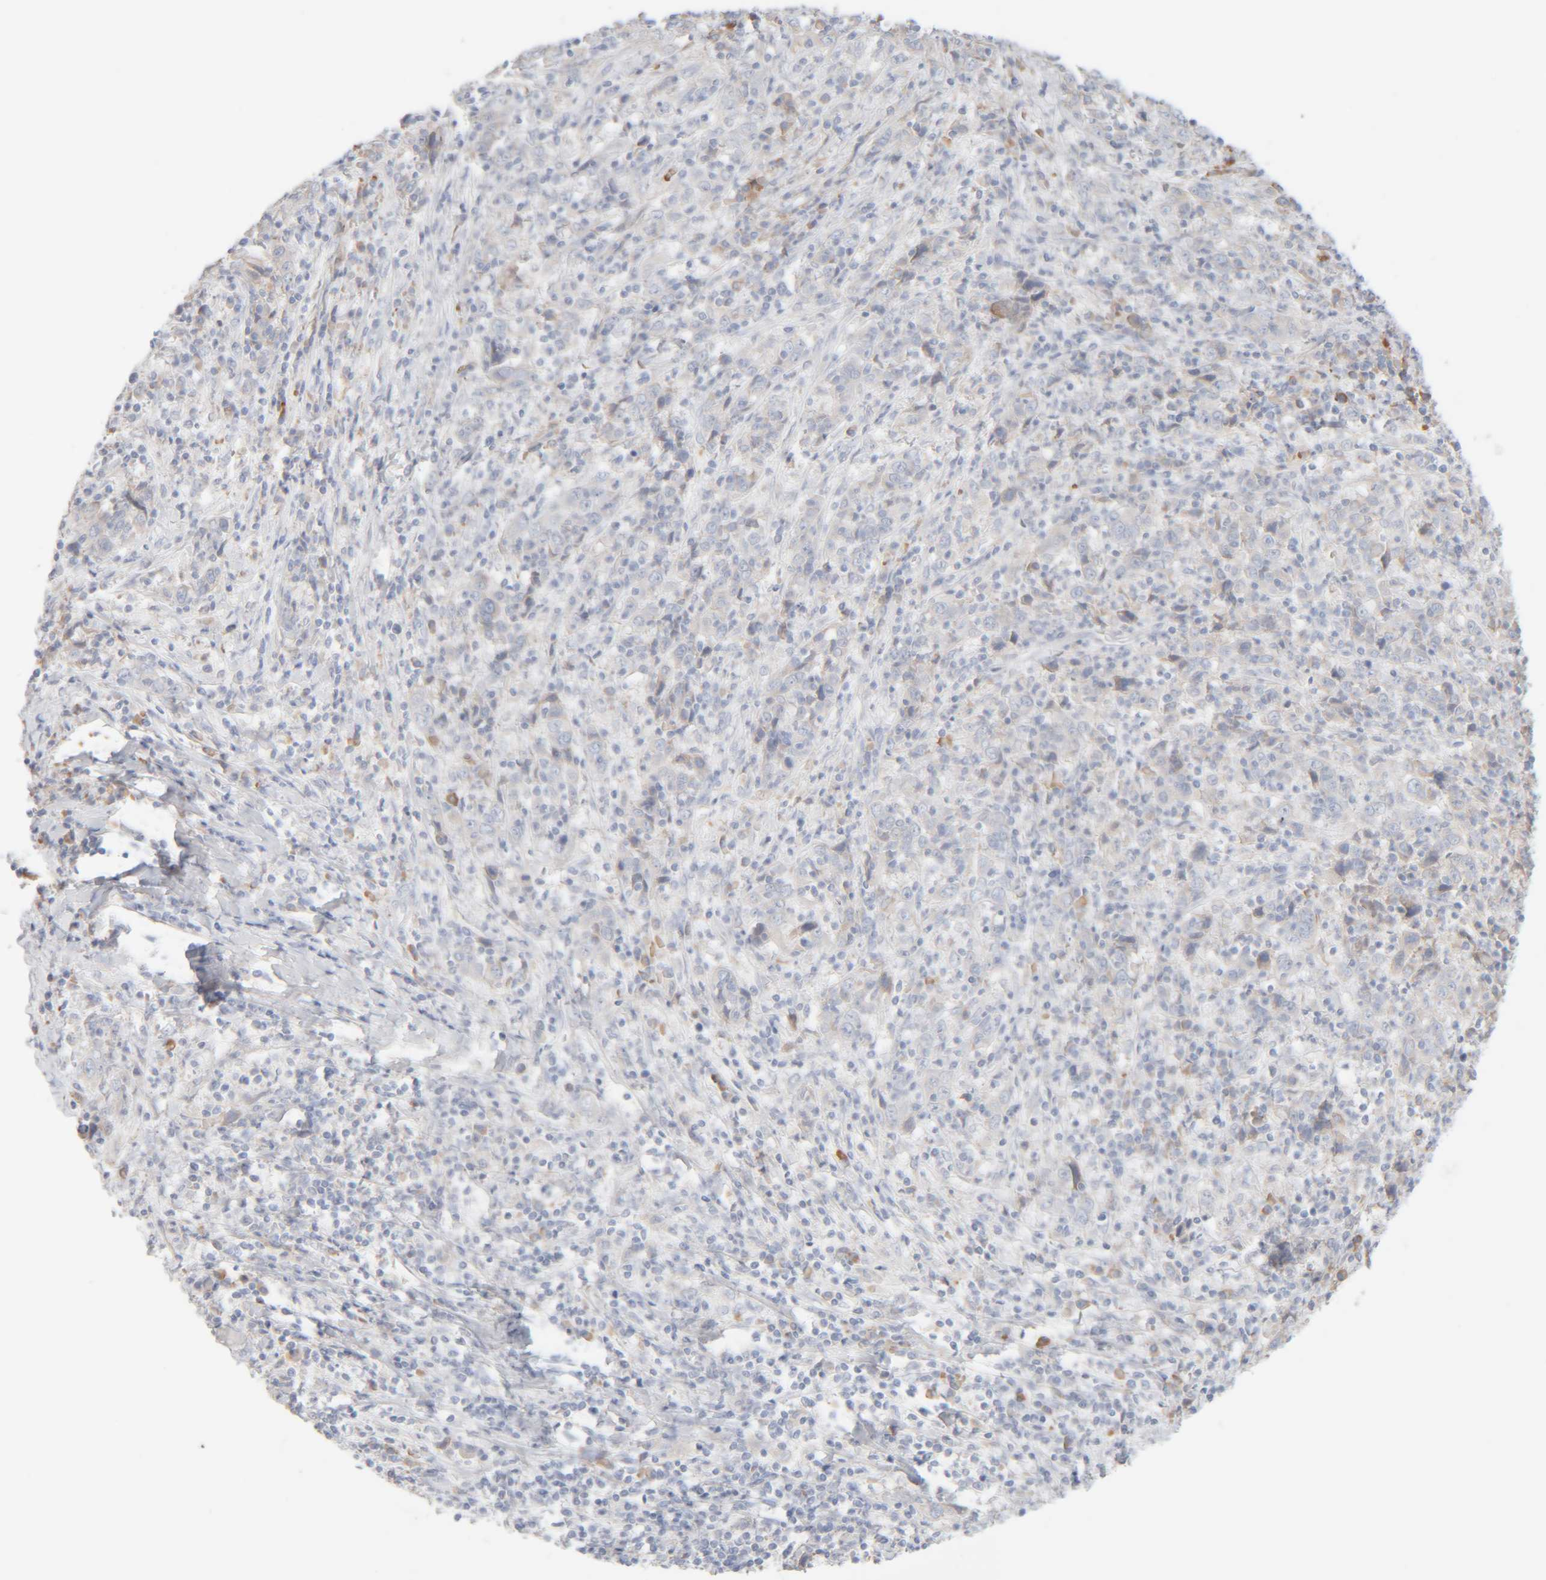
{"staining": {"intensity": "negative", "quantity": "none", "location": "none"}, "tissue": "cervical cancer", "cell_type": "Tumor cells", "image_type": "cancer", "snomed": [{"axis": "morphology", "description": "Squamous cell carcinoma, NOS"}, {"axis": "topography", "description": "Cervix"}], "caption": "IHC of squamous cell carcinoma (cervical) reveals no staining in tumor cells. (Stains: DAB (3,3'-diaminobenzidine) IHC with hematoxylin counter stain, Microscopy: brightfield microscopy at high magnification).", "gene": "RIDA", "patient": {"sex": "female", "age": 46}}